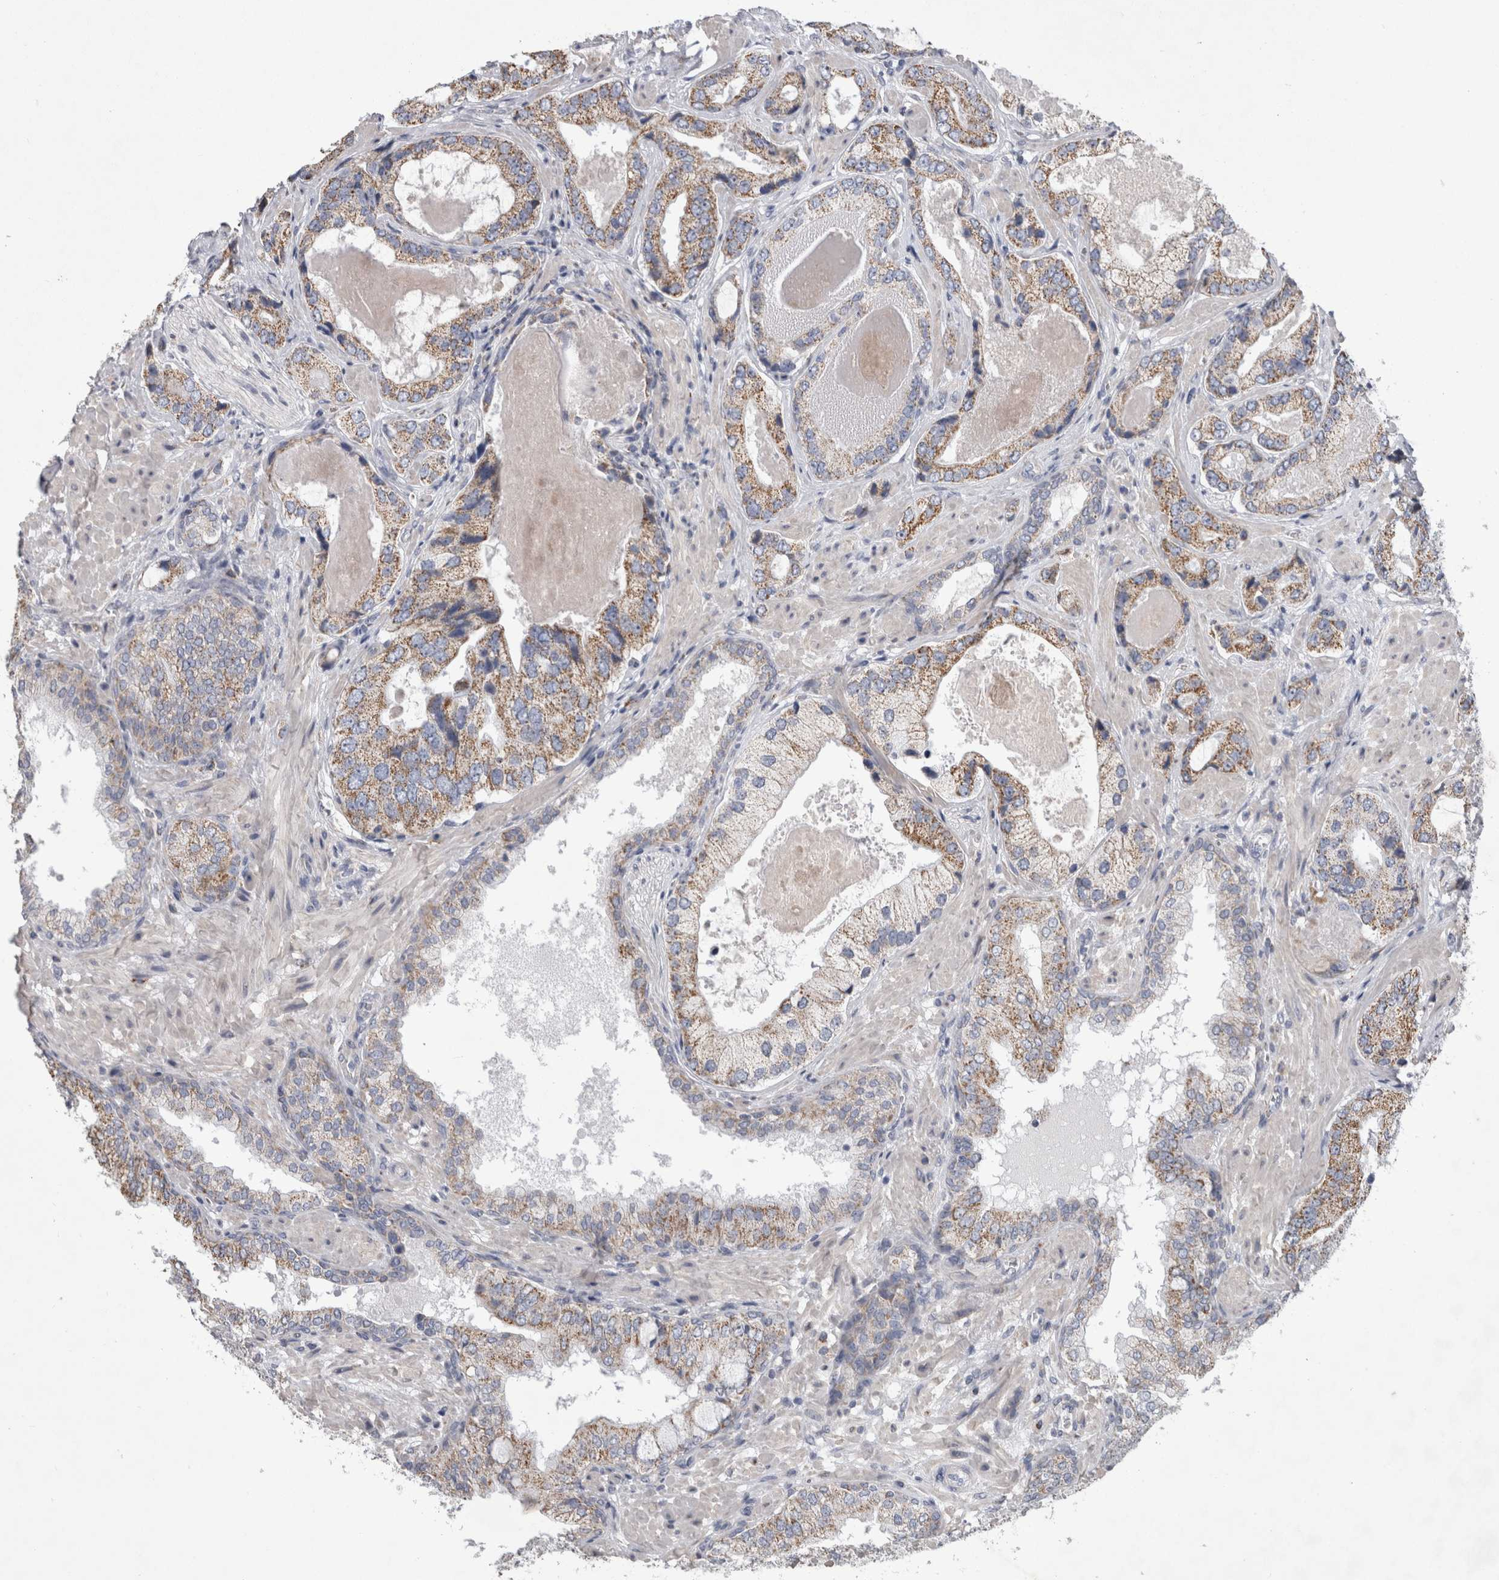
{"staining": {"intensity": "moderate", "quantity": ">75%", "location": "cytoplasmic/membranous"}, "tissue": "prostate cancer", "cell_type": "Tumor cells", "image_type": "cancer", "snomed": [{"axis": "morphology", "description": "Normal tissue, NOS"}, {"axis": "morphology", "description": "Adenocarcinoma, High grade"}, {"axis": "topography", "description": "Prostate"}, {"axis": "topography", "description": "Peripheral nerve tissue"}], "caption": "The image reveals a brown stain indicating the presence of a protein in the cytoplasmic/membranous of tumor cells in adenocarcinoma (high-grade) (prostate).", "gene": "HDHD3", "patient": {"sex": "male", "age": 59}}